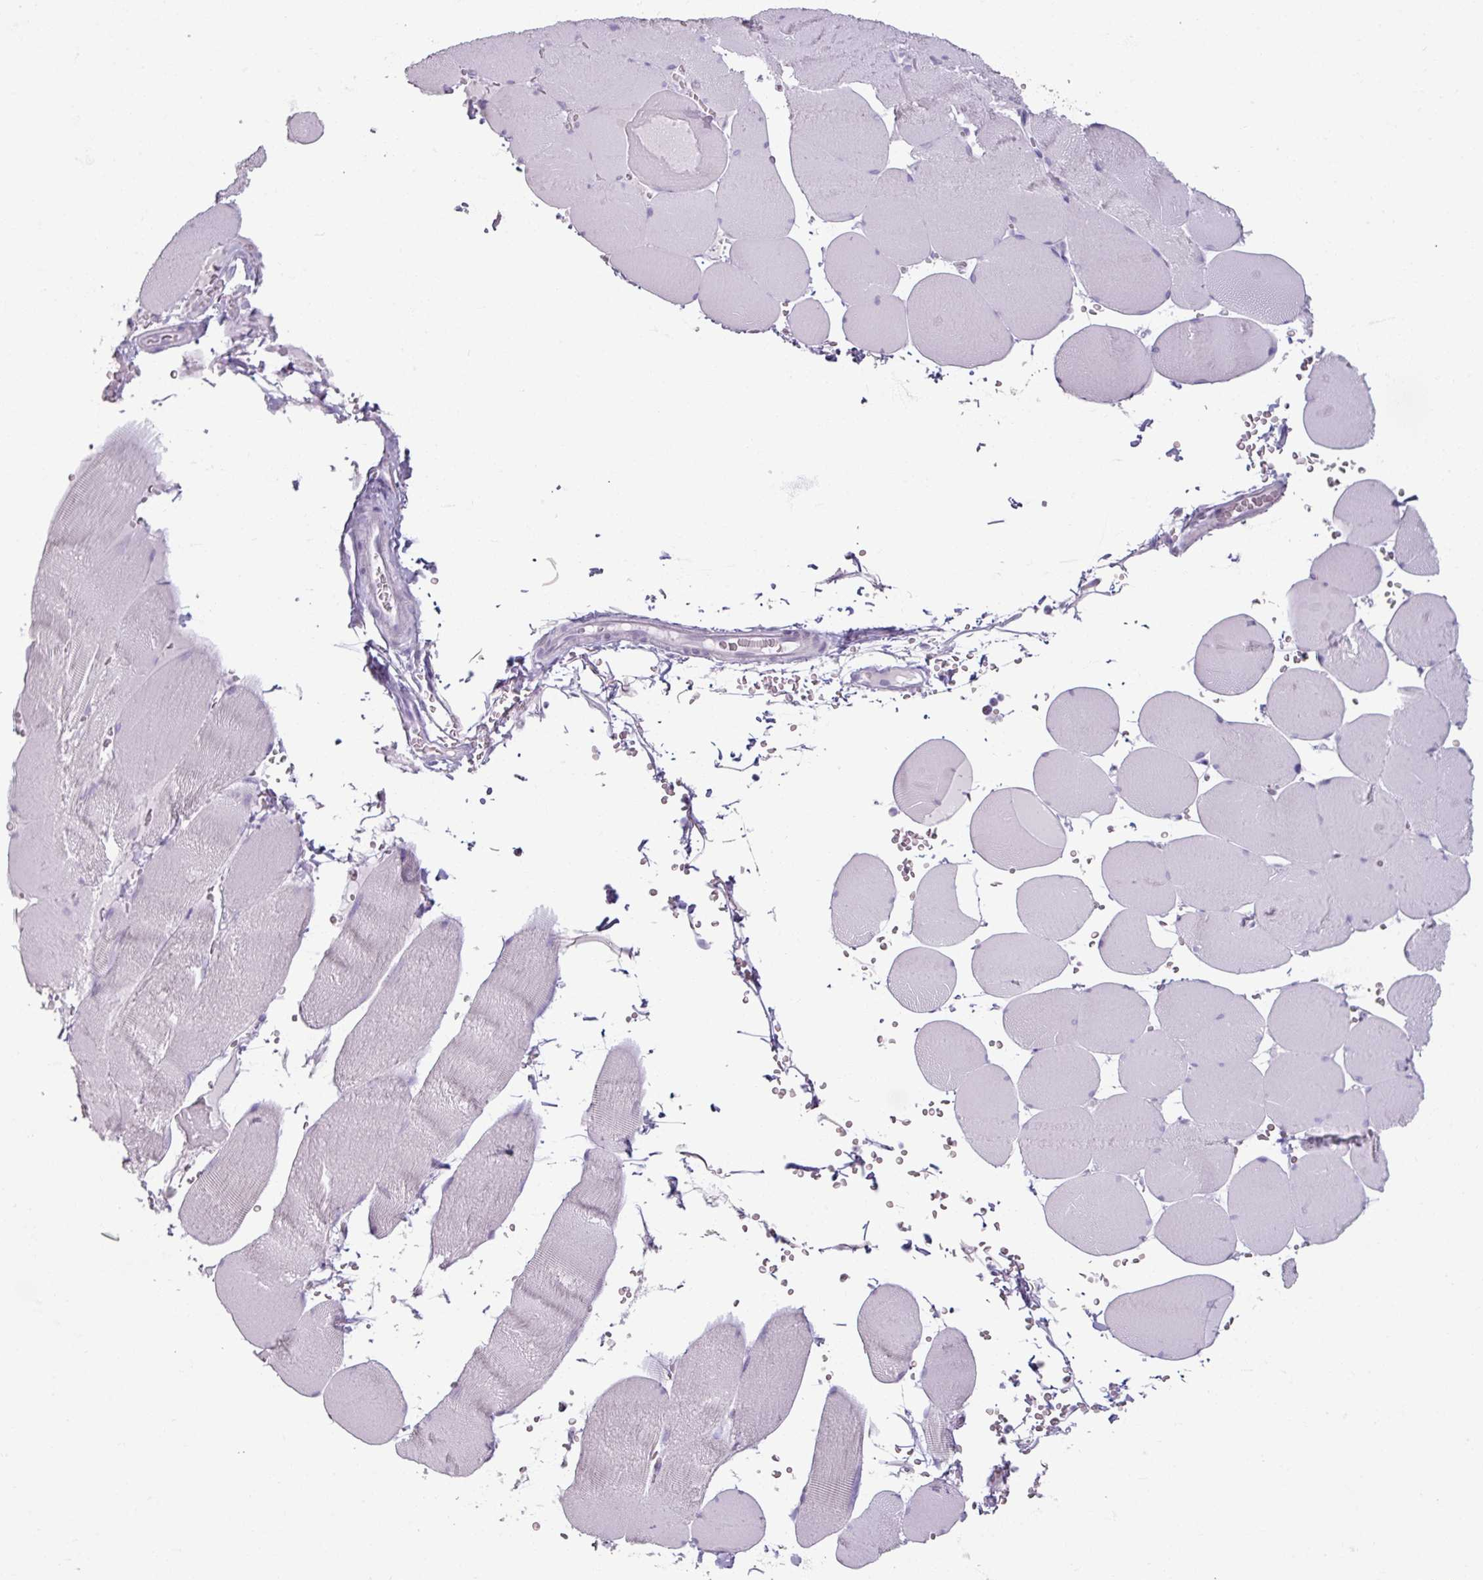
{"staining": {"intensity": "negative", "quantity": "none", "location": "none"}, "tissue": "skeletal muscle", "cell_type": "Myocytes", "image_type": "normal", "snomed": [{"axis": "morphology", "description": "Normal tissue, NOS"}, {"axis": "topography", "description": "Skeletal muscle"}, {"axis": "topography", "description": "Head-Neck"}], "caption": "Immunohistochemistry image of benign skeletal muscle stained for a protein (brown), which exhibits no expression in myocytes.", "gene": "SLC27A5", "patient": {"sex": "male", "age": 66}}